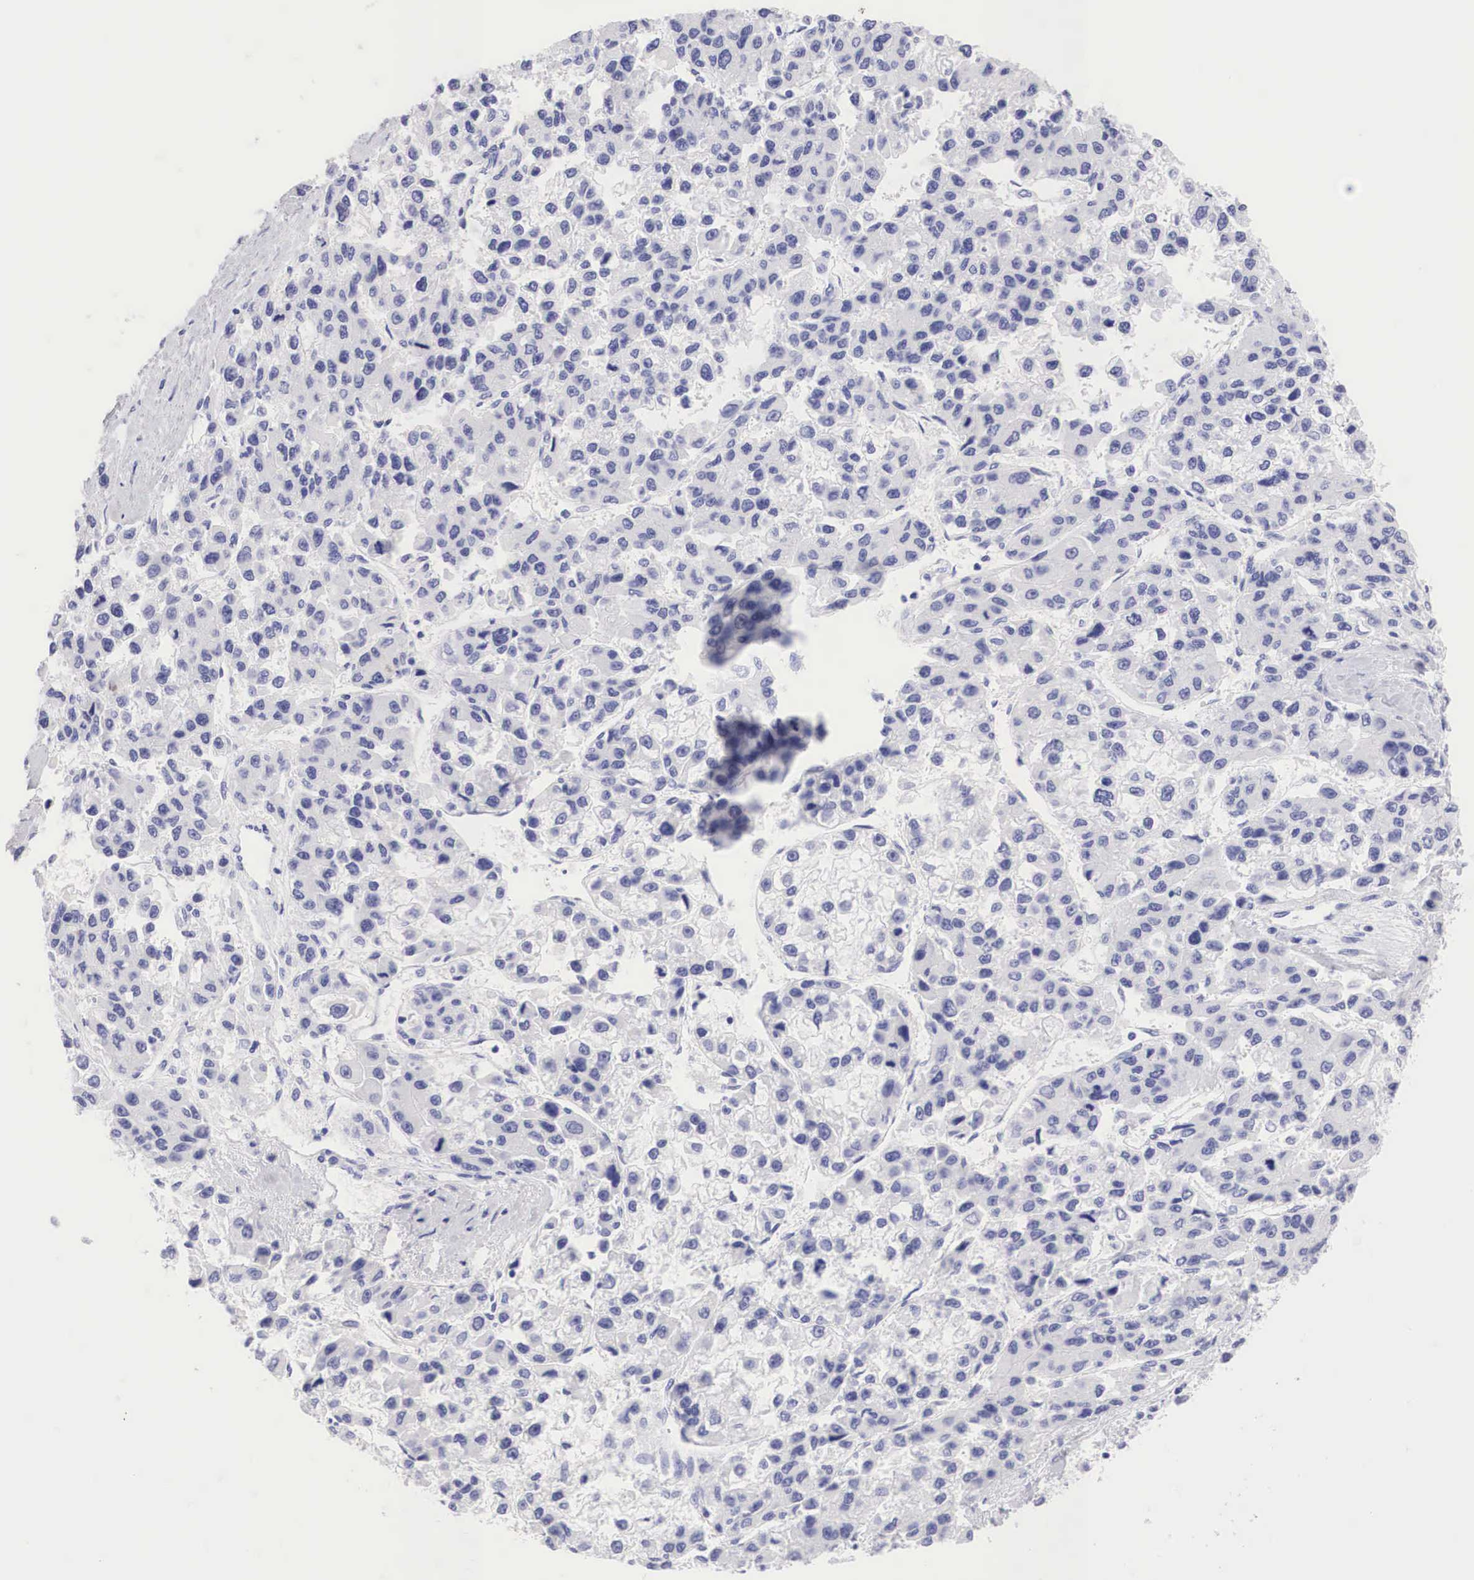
{"staining": {"intensity": "negative", "quantity": "none", "location": "none"}, "tissue": "liver cancer", "cell_type": "Tumor cells", "image_type": "cancer", "snomed": [{"axis": "morphology", "description": "Carcinoma, Hepatocellular, NOS"}, {"axis": "topography", "description": "Liver"}], "caption": "IHC image of neoplastic tissue: human liver hepatocellular carcinoma stained with DAB (3,3'-diaminobenzidine) exhibits no significant protein staining in tumor cells.", "gene": "TYR", "patient": {"sex": "female", "age": 66}}